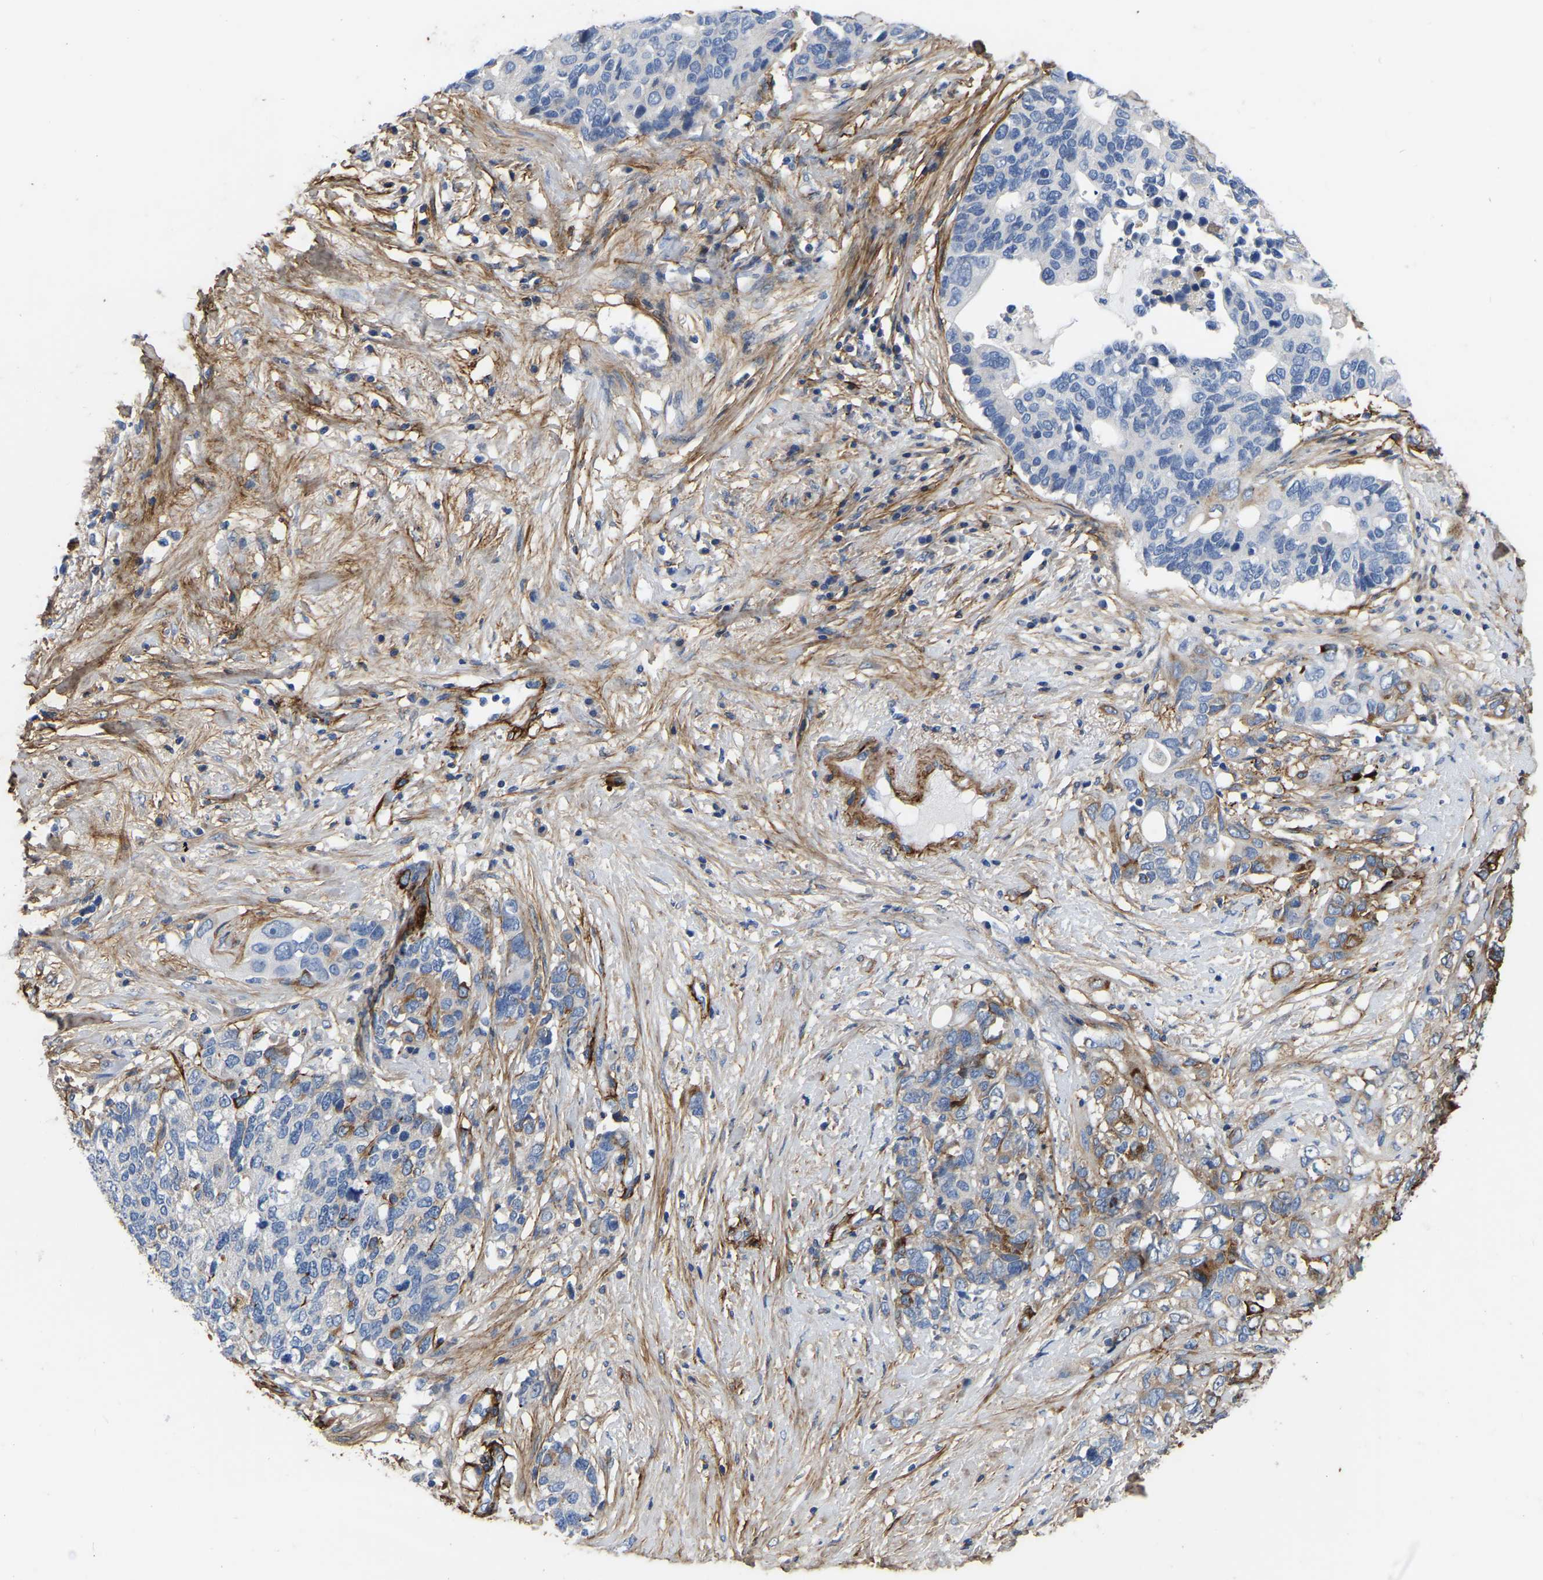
{"staining": {"intensity": "negative", "quantity": "none", "location": "none"}, "tissue": "pancreatic cancer", "cell_type": "Tumor cells", "image_type": "cancer", "snomed": [{"axis": "morphology", "description": "Adenocarcinoma, NOS"}, {"axis": "topography", "description": "Pancreas"}], "caption": "Immunohistochemistry (IHC) of human pancreatic cancer shows no staining in tumor cells.", "gene": "COL6A1", "patient": {"sex": "female", "age": 56}}